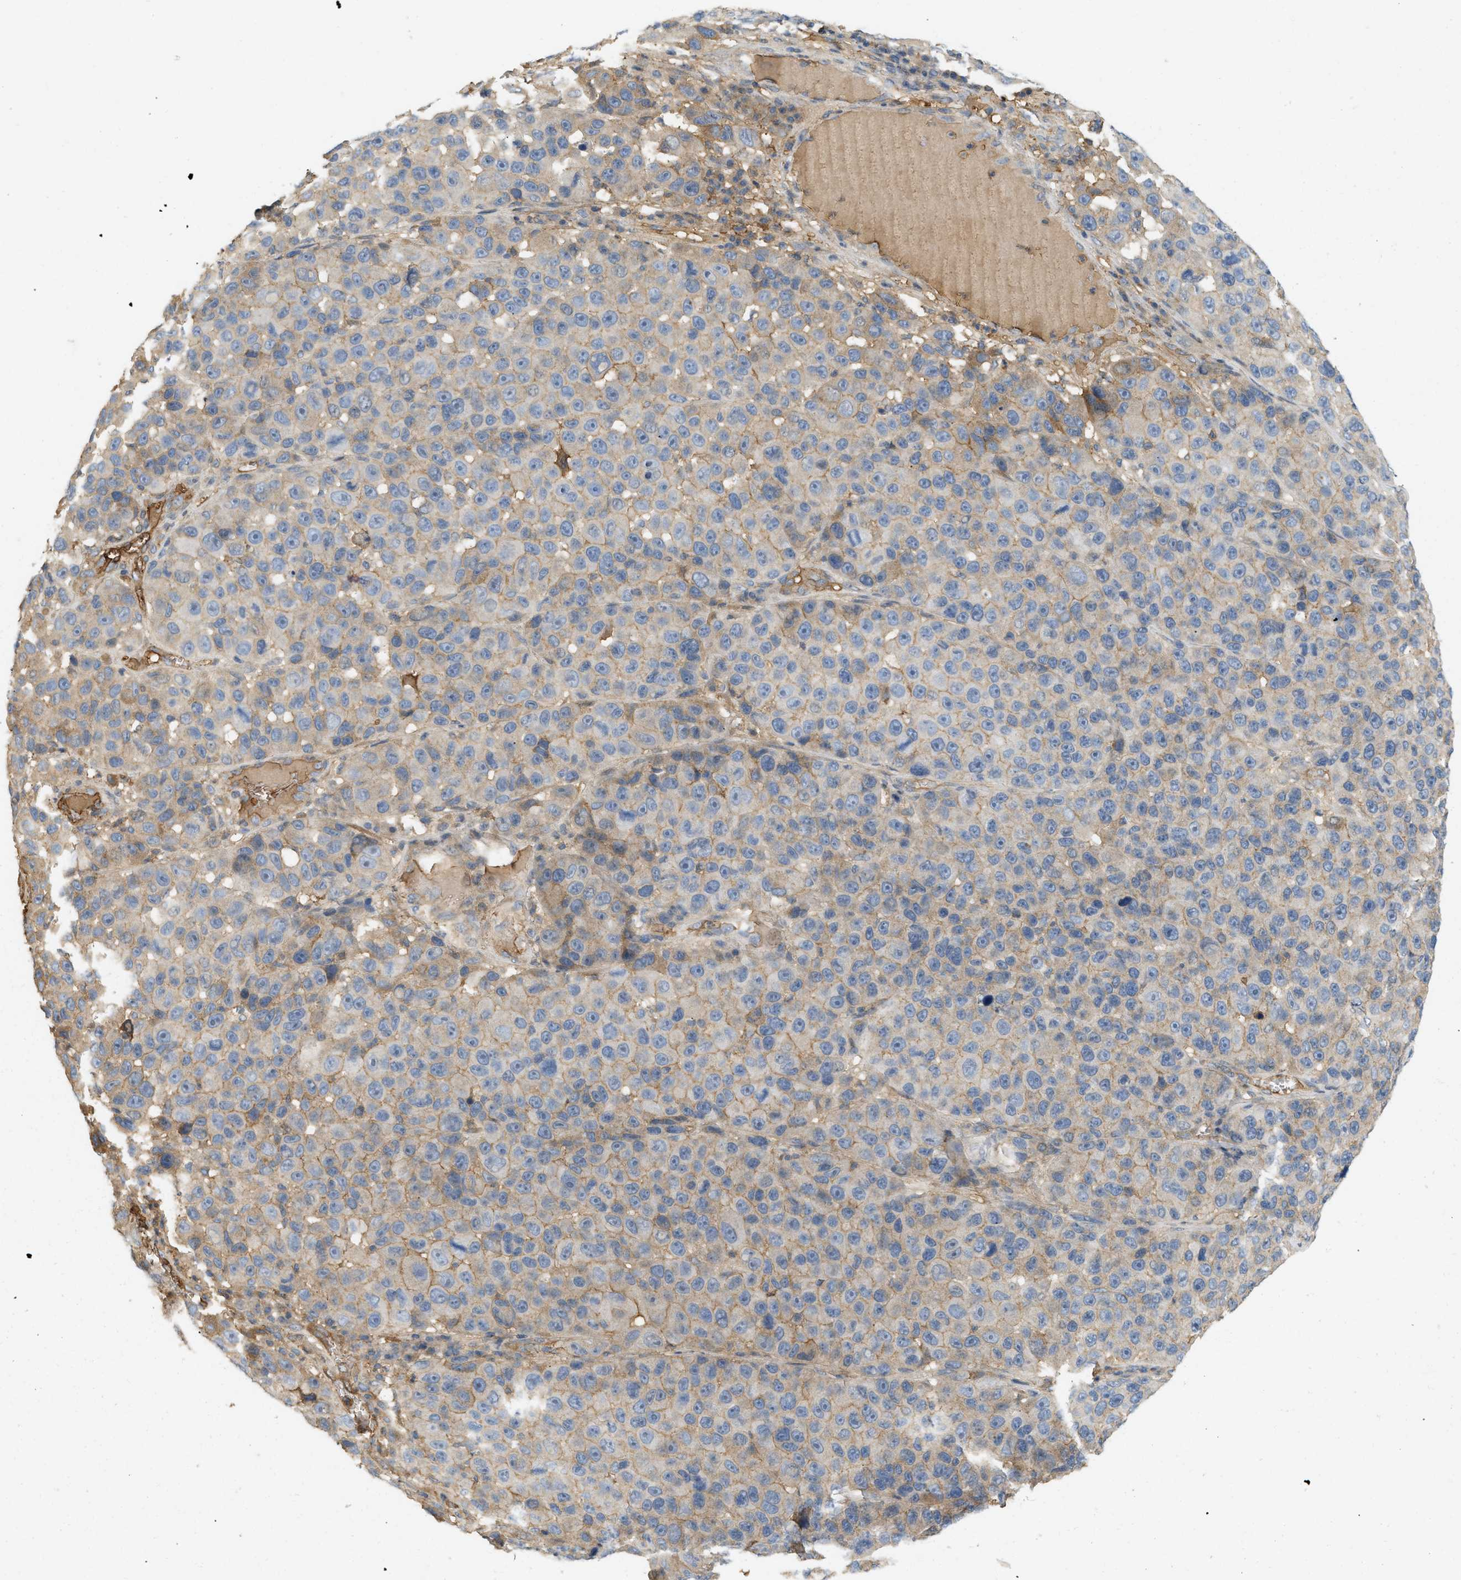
{"staining": {"intensity": "moderate", "quantity": "<25%", "location": "cytoplasmic/membranous"}, "tissue": "melanoma", "cell_type": "Tumor cells", "image_type": "cancer", "snomed": [{"axis": "morphology", "description": "Malignant melanoma, NOS"}, {"axis": "topography", "description": "Skin"}], "caption": "A brown stain labels moderate cytoplasmic/membranous positivity of a protein in melanoma tumor cells.", "gene": "F8", "patient": {"sex": "male", "age": 53}}